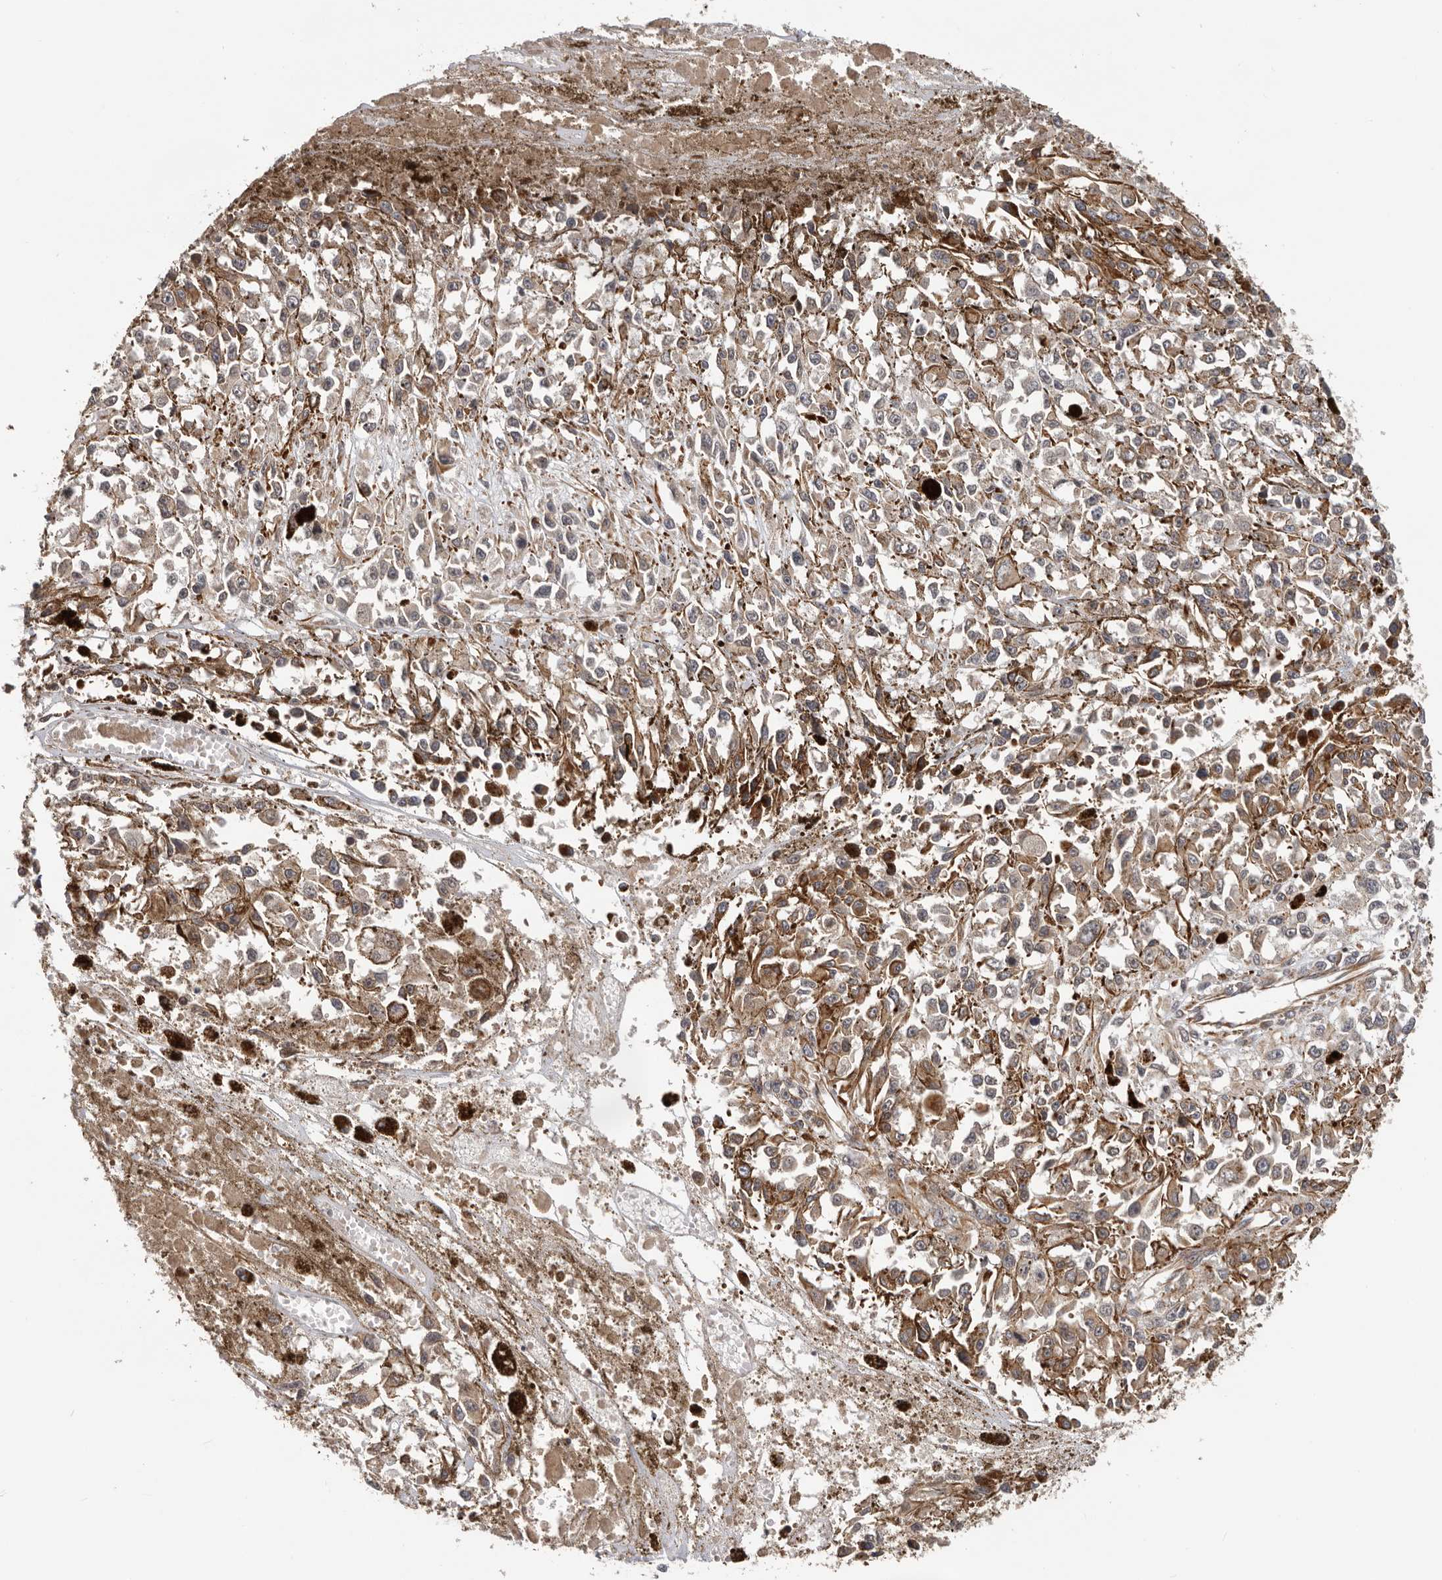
{"staining": {"intensity": "moderate", "quantity": "25%-75%", "location": "cytoplasmic/membranous"}, "tissue": "melanoma", "cell_type": "Tumor cells", "image_type": "cancer", "snomed": [{"axis": "morphology", "description": "Malignant melanoma, Metastatic site"}, {"axis": "topography", "description": "Lymph node"}], "caption": "Malignant melanoma (metastatic site) stained with immunohistochemistry (IHC) reveals moderate cytoplasmic/membranous expression in about 25%-75% of tumor cells. The protein of interest is stained brown, and the nuclei are stained in blue (DAB IHC with brightfield microscopy, high magnification).", "gene": "RNF157", "patient": {"sex": "male", "age": 59}}